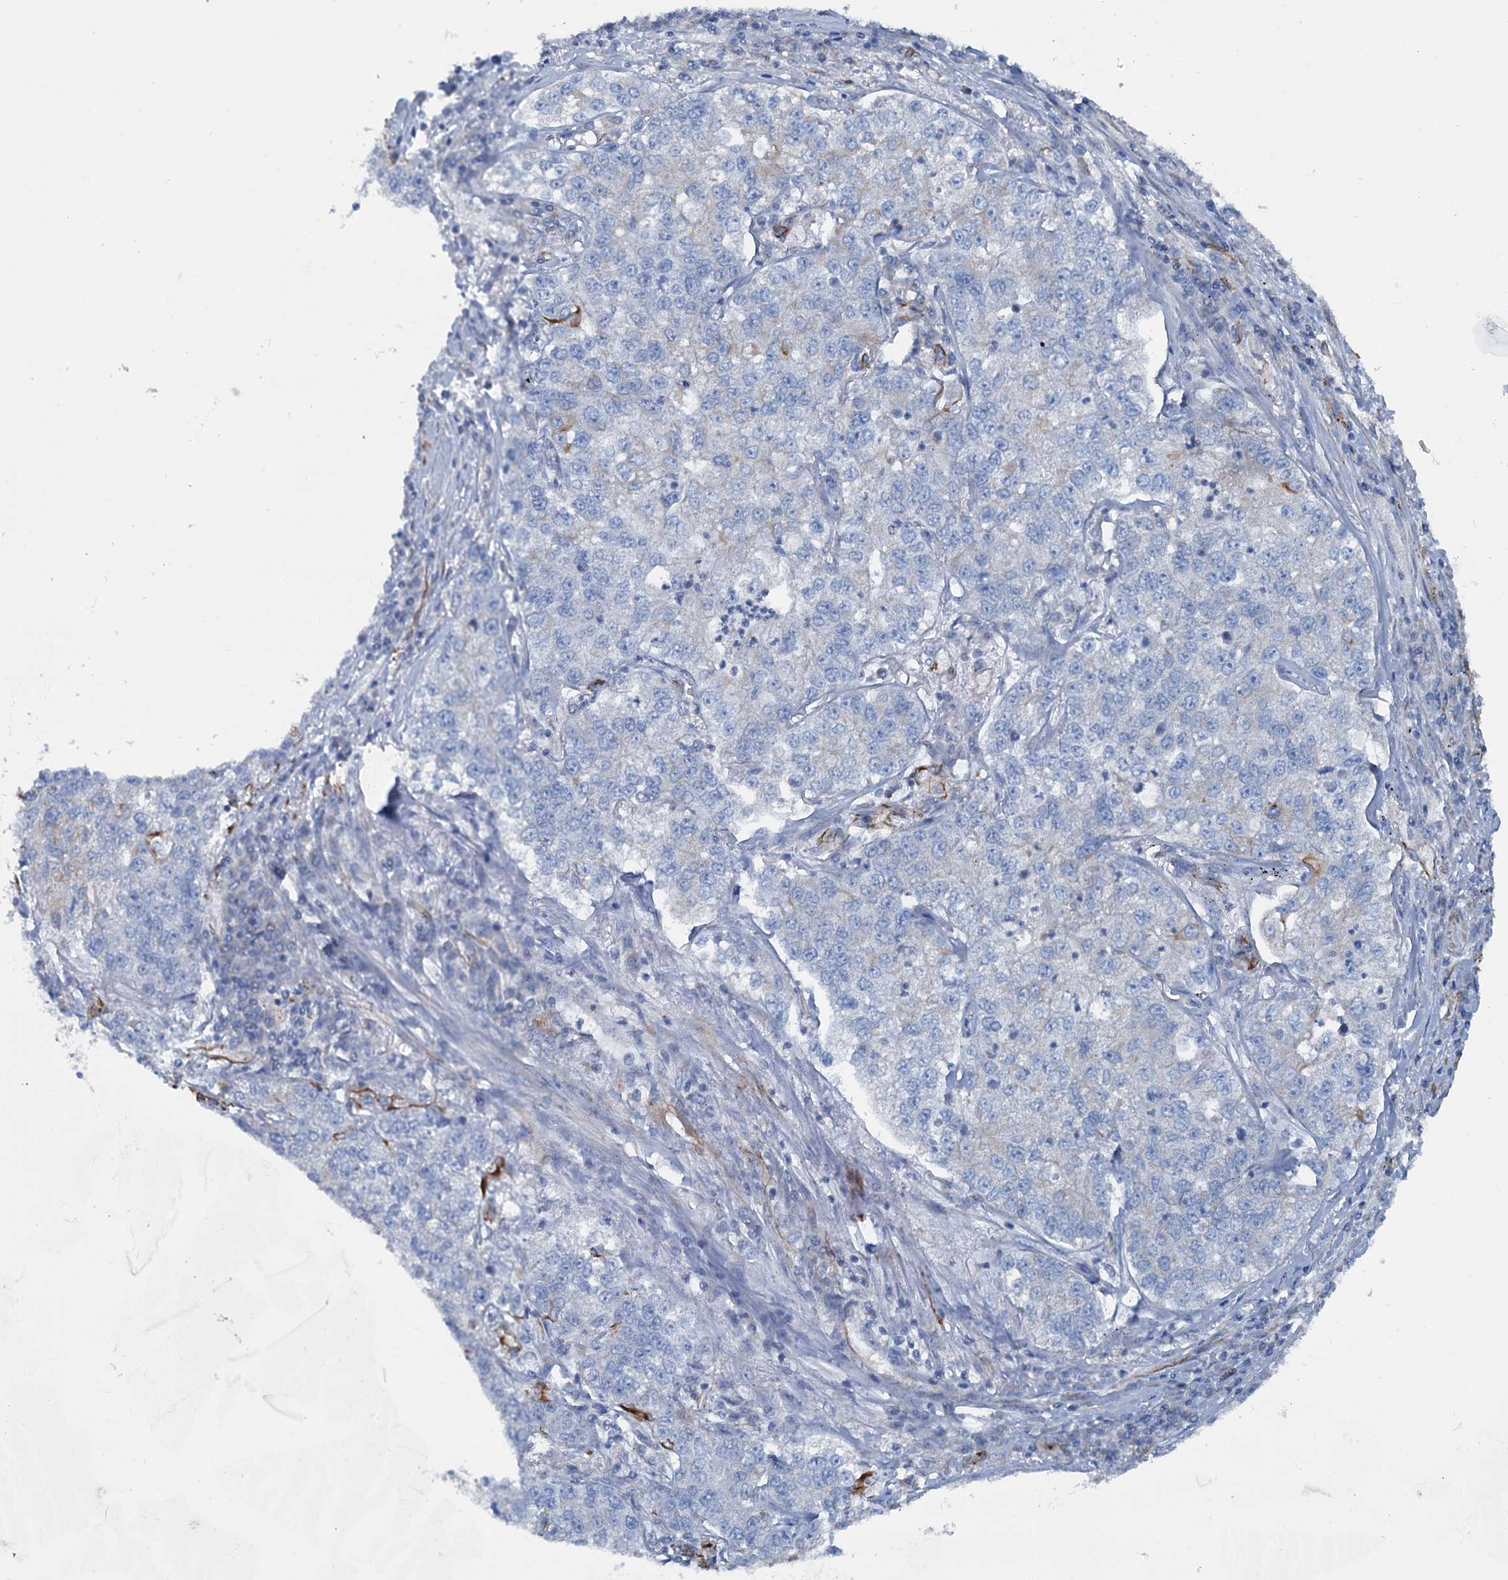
{"staining": {"intensity": "negative", "quantity": "none", "location": "none"}, "tissue": "lung cancer", "cell_type": "Tumor cells", "image_type": "cancer", "snomed": [{"axis": "morphology", "description": "Adenocarcinoma, NOS"}, {"axis": "topography", "description": "Lung"}], "caption": "Immunohistochemistry (IHC) of human lung cancer demonstrates no expression in tumor cells.", "gene": "CALCOCO1", "patient": {"sex": "male", "age": 49}}